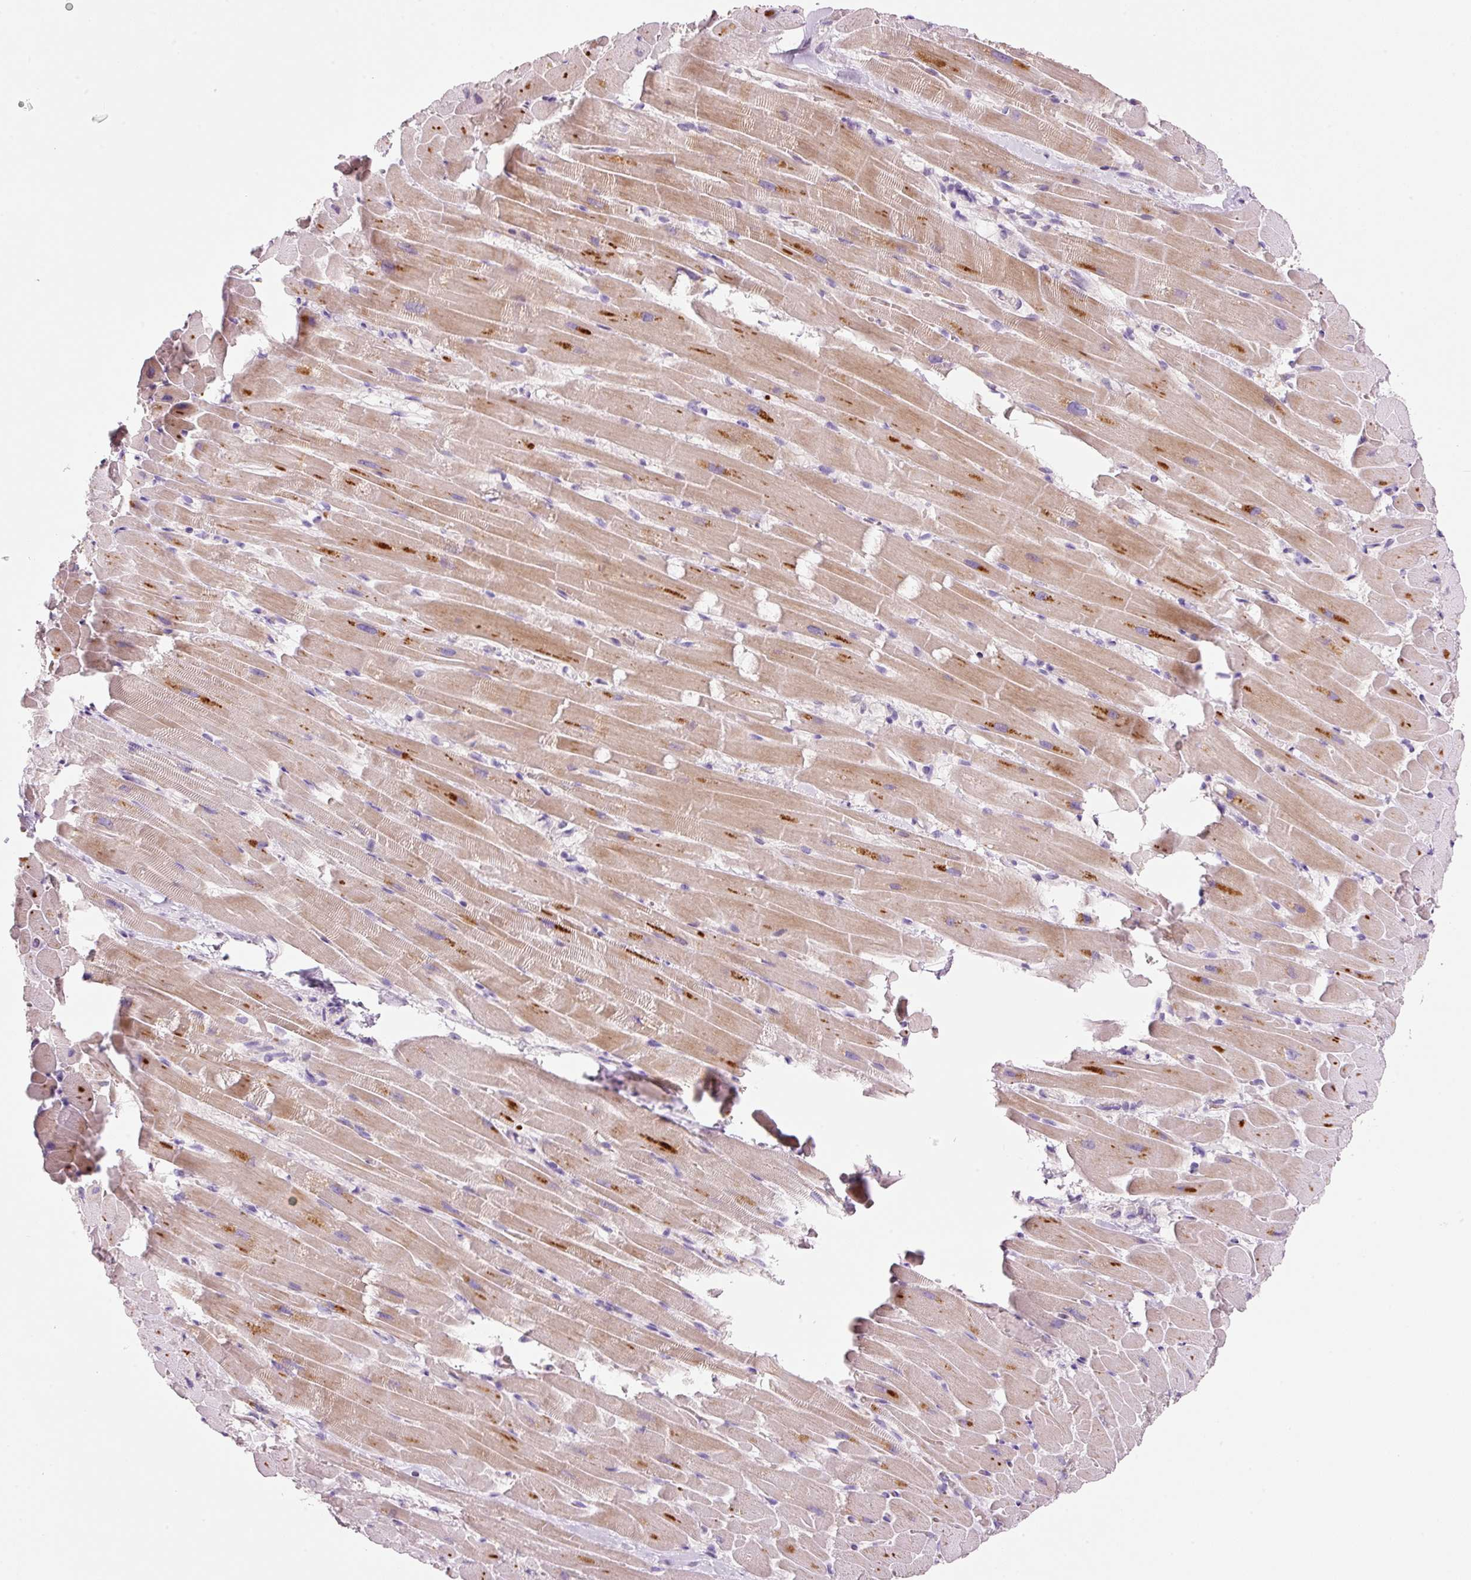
{"staining": {"intensity": "moderate", "quantity": "25%-75%", "location": "cytoplasmic/membranous"}, "tissue": "heart muscle", "cell_type": "Cardiomyocytes", "image_type": "normal", "snomed": [{"axis": "morphology", "description": "Normal tissue, NOS"}, {"axis": "topography", "description": "Heart"}], "caption": "Heart muscle stained with immunohistochemistry (IHC) demonstrates moderate cytoplasmic/membranous staining in about 25%-75% of cardiomyocytes. Using DAB (3,3'-diaminobenzidine) (brown) and hematoxylin (blue) stains, captured at high magnification using brightfield microscopy.", "gene": "TENT5C", "patient": {"sex": "male", "age": 37}}